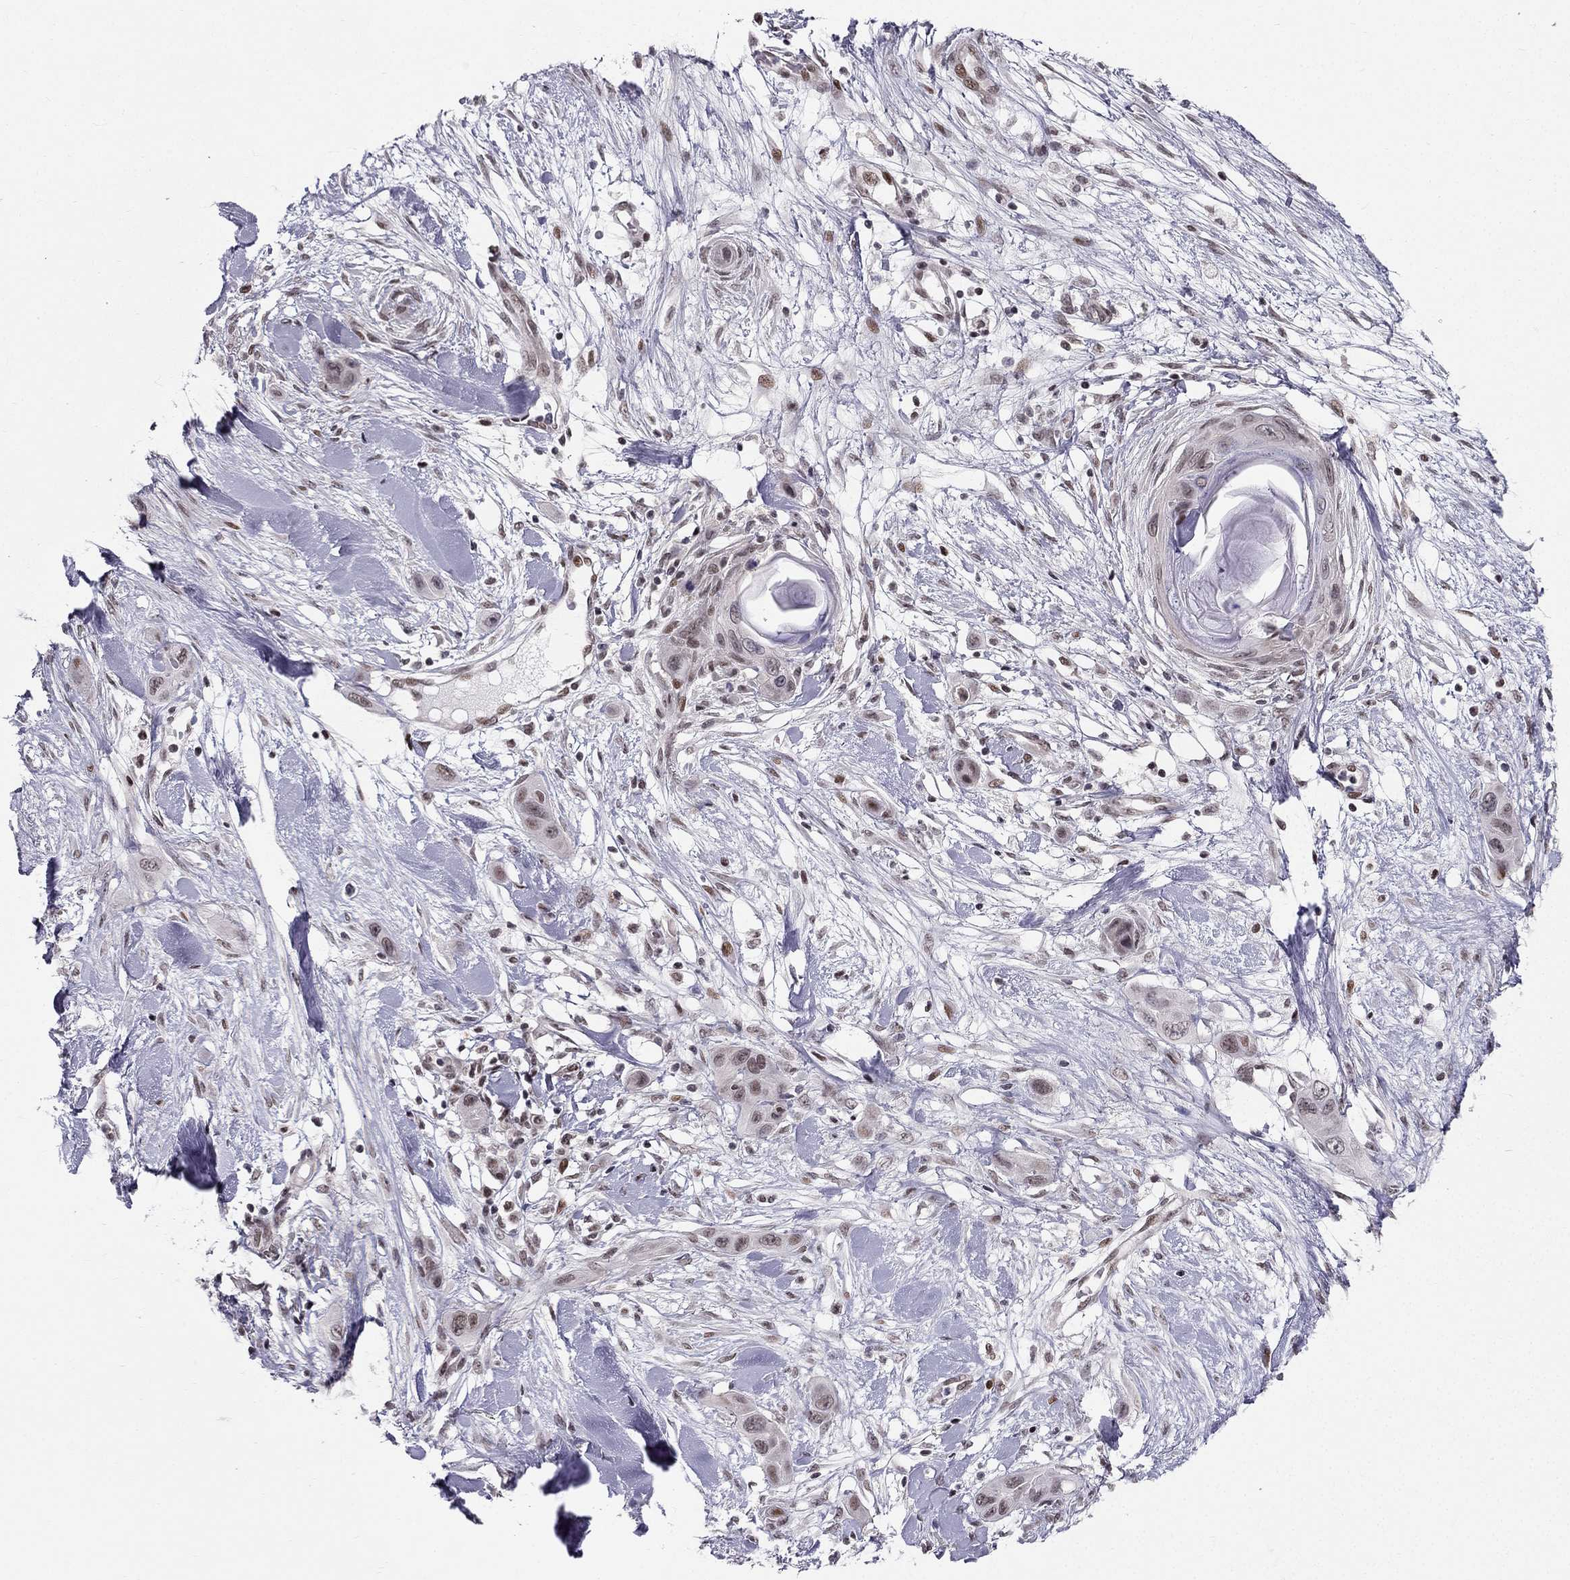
{"staining": {"intensity": "weak", "quantity": "<25%", "location": "nuclear"}, "tissue": "skin cancer", "cell_type": "Tumor cells", "image_type": "cancer", "snomed": [{"axis": "morphology", "description": "Squamous cell carcinoma, NOS"}, {"axis": "topography", "description": "Skin"}], "caption": "Immunohistochemical staining of skin cancer reveals no significant positivity in tumor cells.", "gene": "RPRD2", "patient": {"sex": "male", "age": 79}}